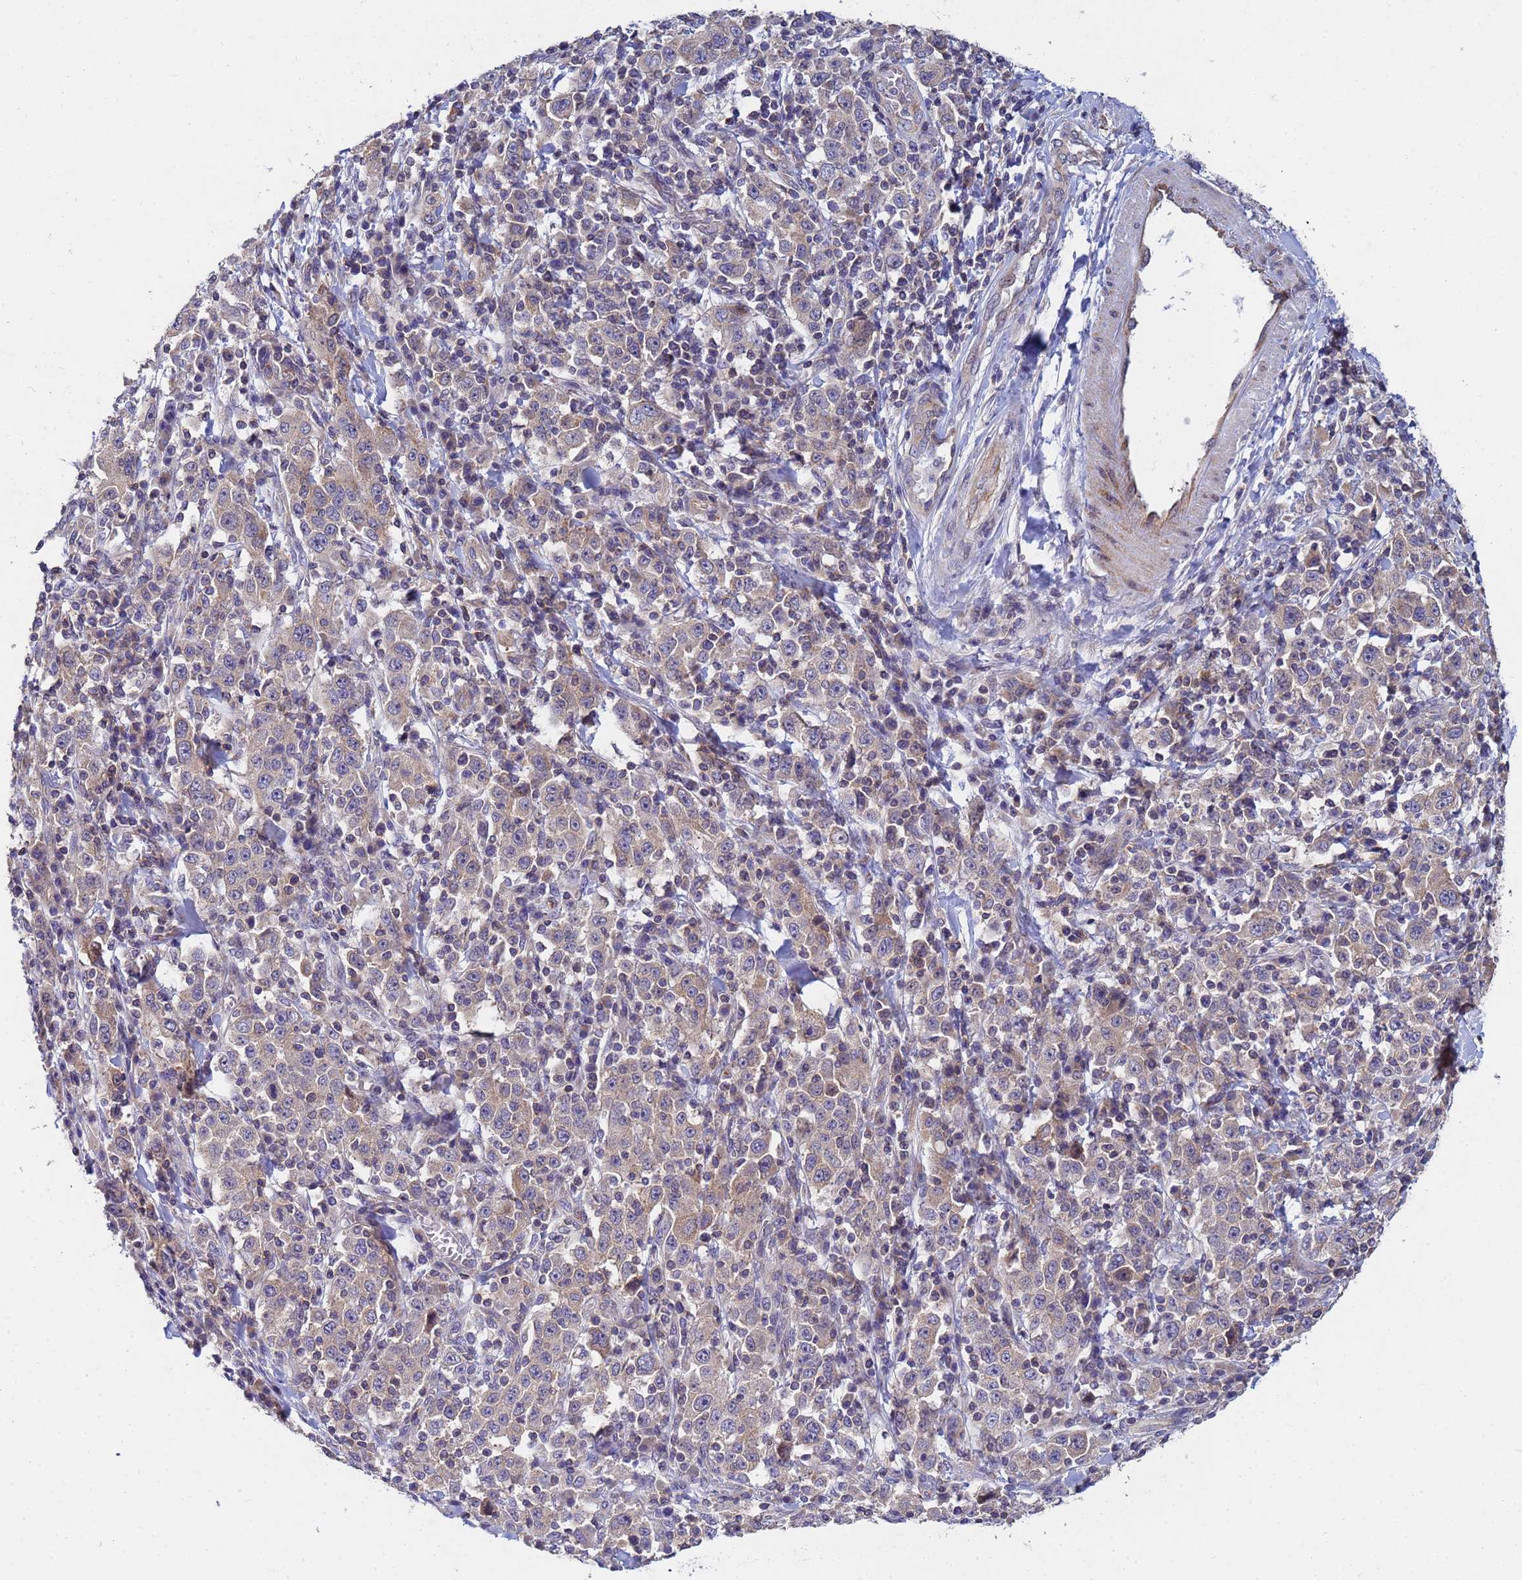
{"staining": {"intensity": "weak", "quantity": ">75%", "location": "cytoplasmic/membranous"}, "tissue": "stomach cancer", "cell_type": "Tumor cells", "image_type": "cancer", "snomed": [{"axis": "morphology", "description": "Normal tissue, NOS"}, {"axis": "morphology", "description": "Adenocarcinoma, NOS"}, {"axis": "topography", "description": "Stomach, upper"}, {"axis": "topography", "description": "Stomach"}], "caption": "Human stomach cancer (adenocarcinoma) stained with a protein marker demonstrates weak staining in tumor cells.", "gene": "CDC34", "patient": {"sex": "male", "age": 59}}